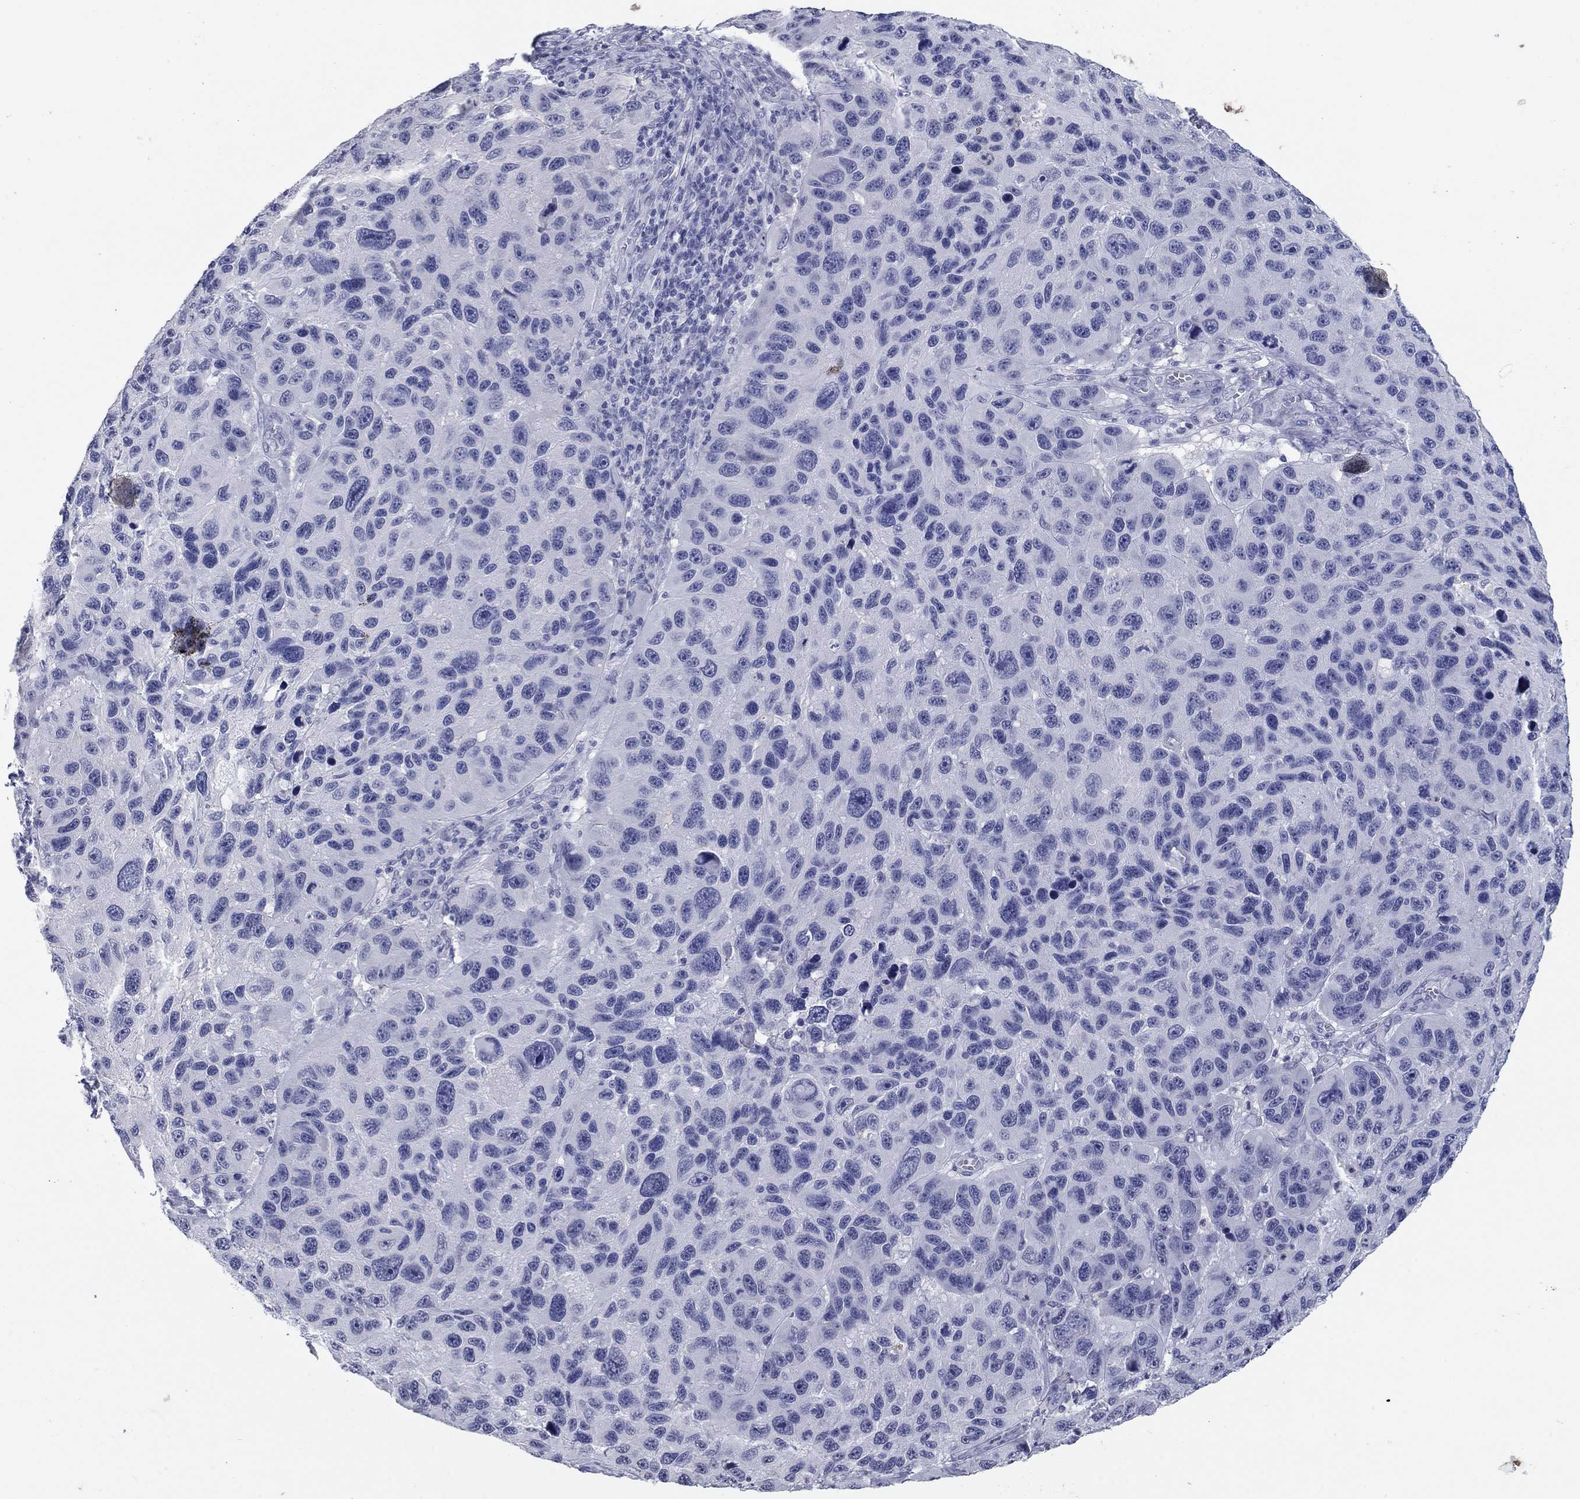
{"staining": {"intensity": "negative", "quantity": "none", "location": "none"}, "tissue": "melanoma", "cell_type": "Tumor cells", "image_type": "cancer", "snomed": [{"axis": "morphology", "description": "Malignant melanoma, NOS"}, {"axis": "topography", "description": "Skin"}], "caption": "Immunohistochemistry of melanoma shows no expression in tumor cells.", "gene": "KRT75", "patient": {"sex": "male", "age": 53}}